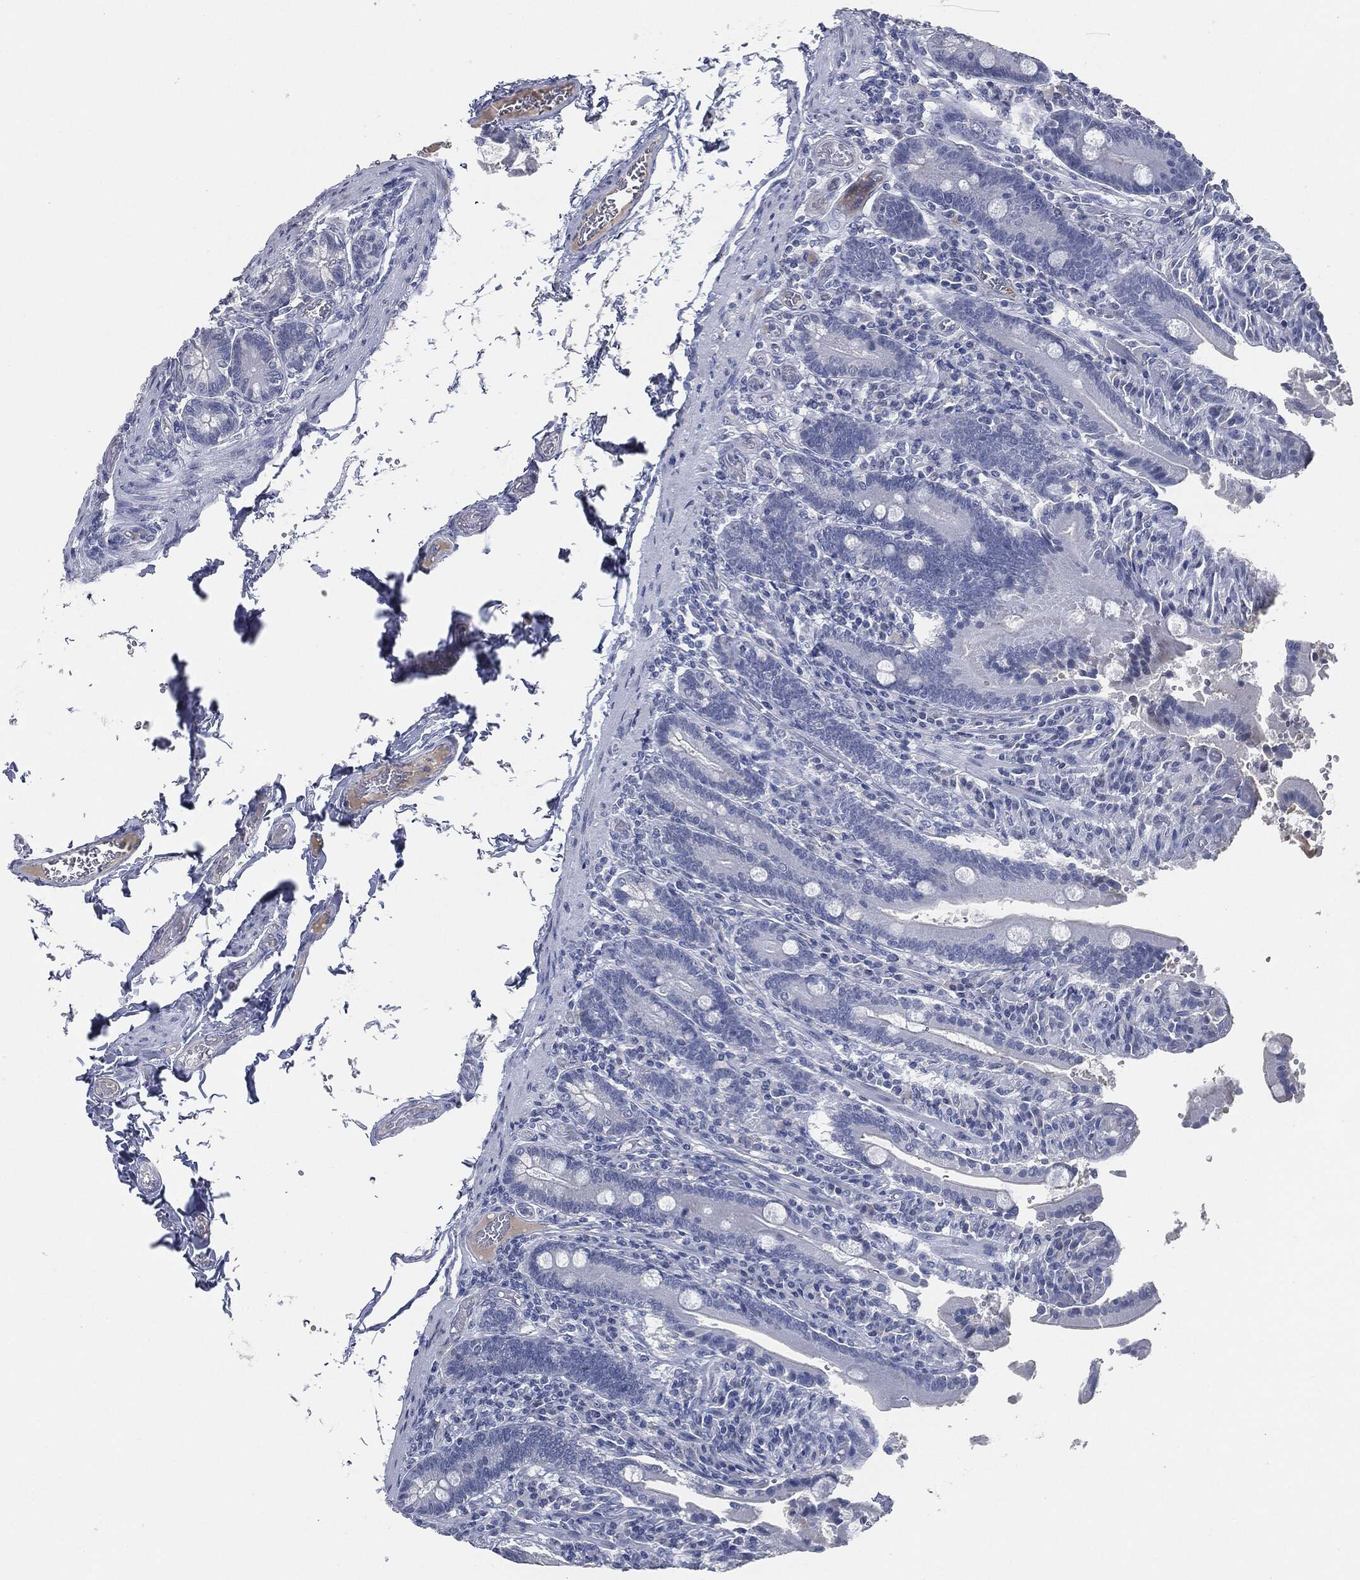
{"staining": {"intensity": "negative", "quantity": "none", "location": "none"}, "tissue": "duodenum", "cell_type": "Glandular cells", "image_type": "normal", "snomed": [{"axis": "morphology", "description": "Normal tissue, NOS"}, {"axis": "topography", "description": "Duodenum"}], "caption": "IHC histopathology image of unremarkable duodenum: human duodenum stained with DAB (3,3'-diaminobenzidine) demonstrates no significant protein expression in glandular cells.", "gene": "SIGLEC7", "patient": {"sex": "female", "age": 62}}